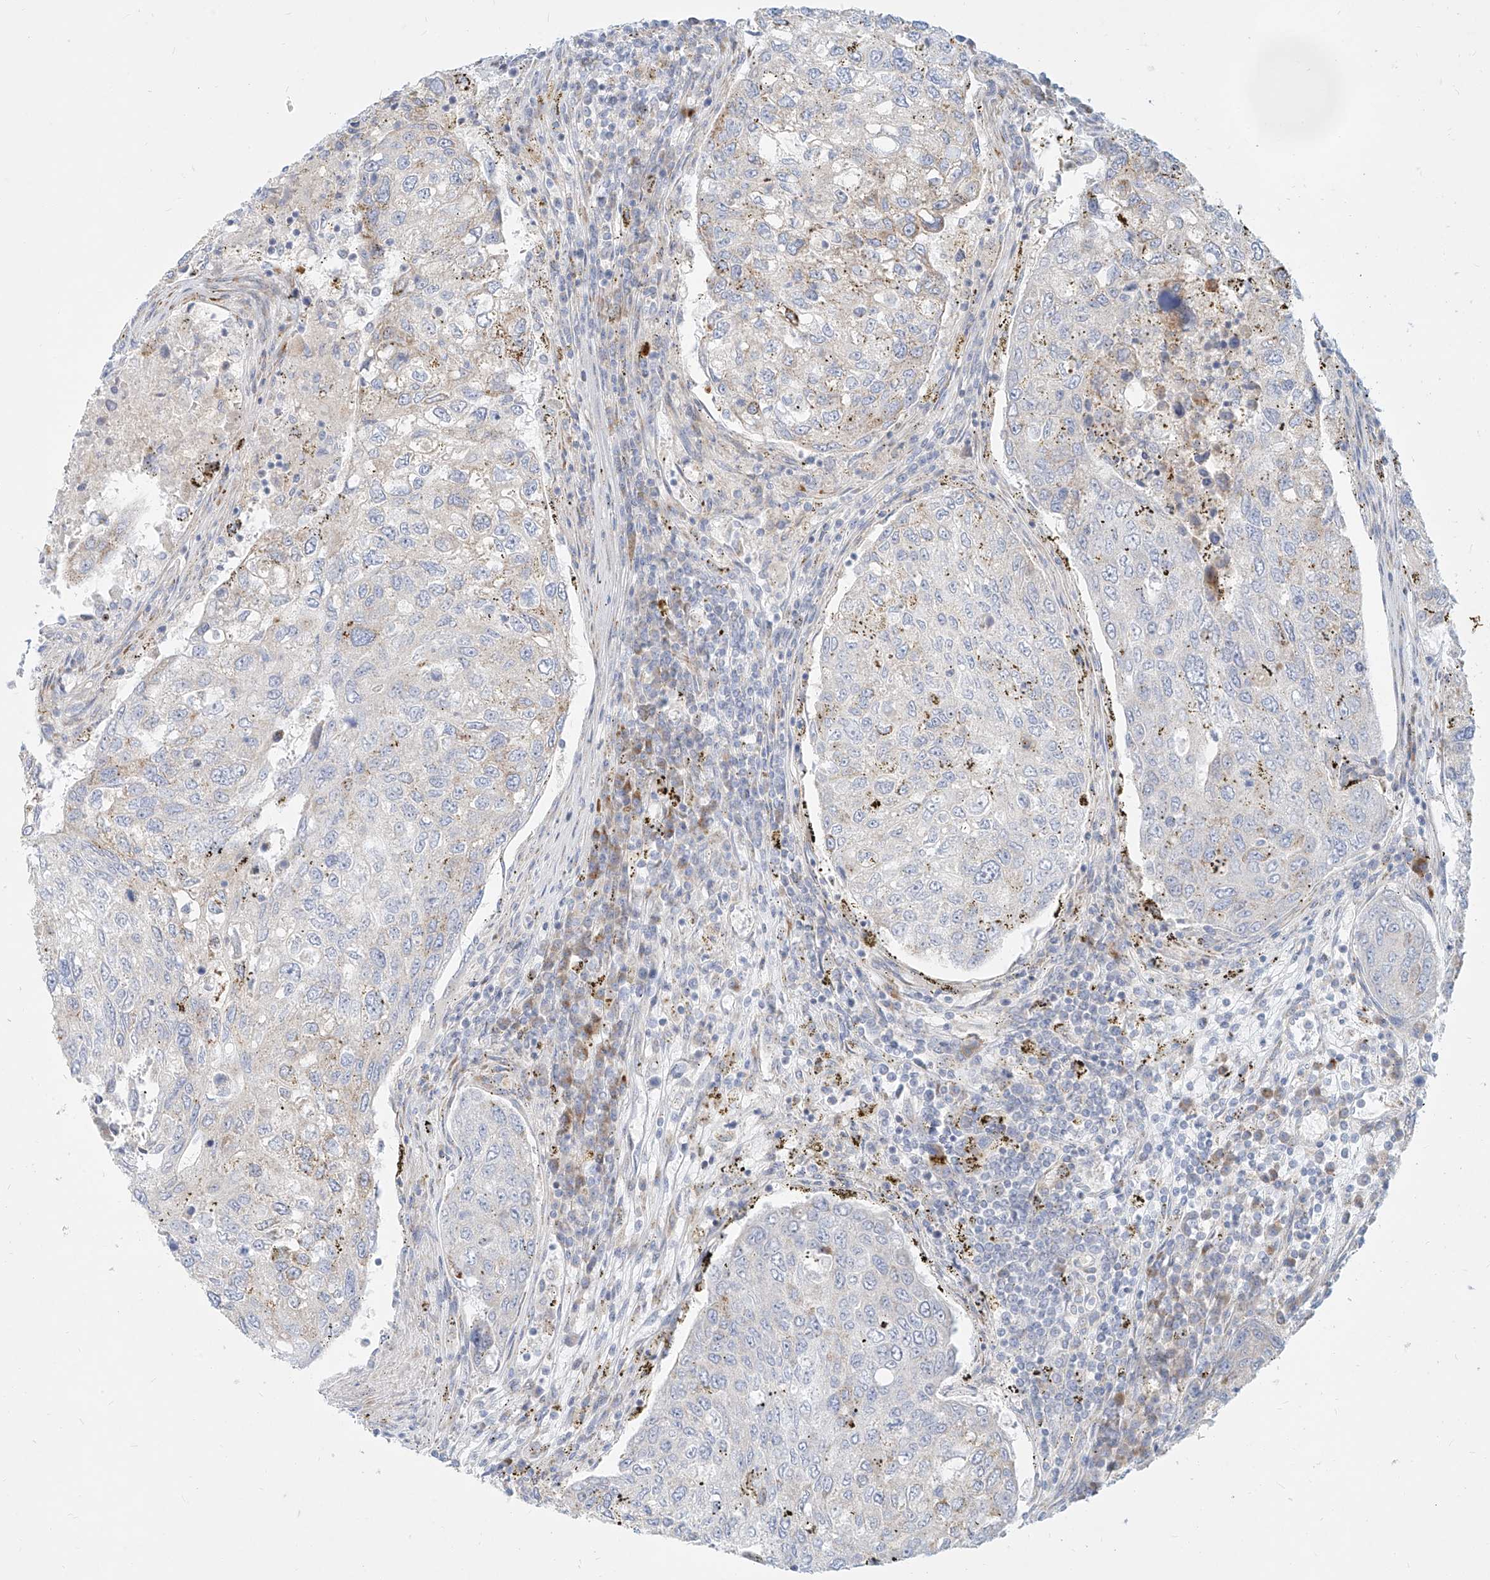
{"staining": {"intensity": "moderate", "quantity": "<25%", "location": "cytoplasmic/membranous"}, "tissue": "urothelial cancer", "cell_type": "Tumor cells", "image_type": "cancer", "snomed": [{"axis": "morphology", "description": "Urothelial carcinoma, High grade"}, {"axis": "topography", "description": "Lymph node"}, {"axis": "topography", "description": "Urinary bladder"}], "caption": "Urothelial carcinoma (high-grade) was stained to show a protein in brown. There is low levels of moderate cytoplasmic/membranous expression in about <25% of tumor cells. The protein is stained brown, and the nuclei are stained in blue (DAB IHC with brightfield microscopy, high magnification).", "gene": "MTX2", "patient": {"sex": "male", "age": 51}}